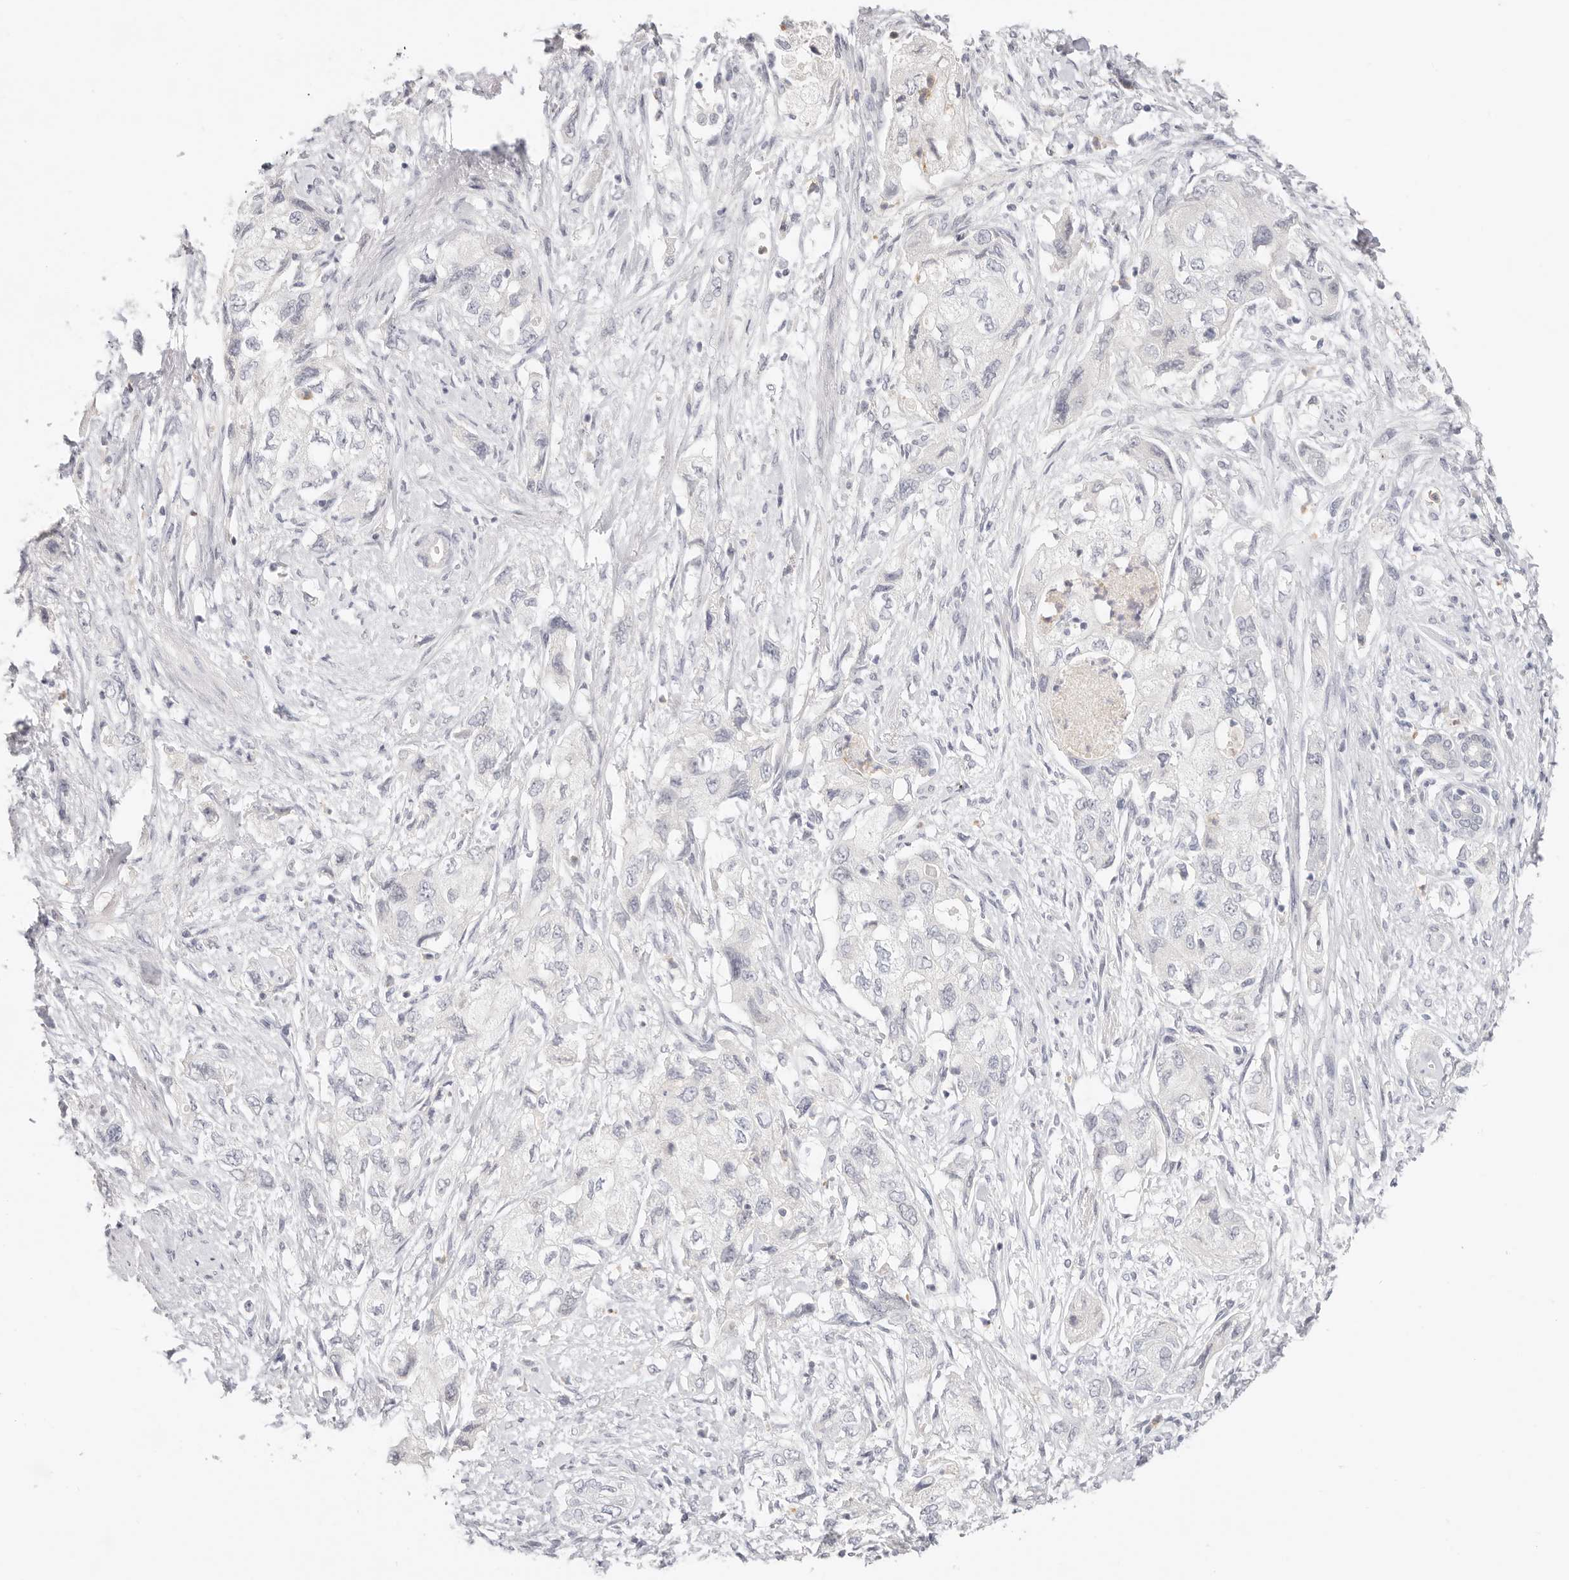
{"staining": {"intensity": "negative", "quantity": "none", "location": "none"}, "tissue": "pancreatic cancer", "cell_type": "Tumor cells", "image_type": "cancer", "snomed": [{"axis": "morphology", "description": "Adenocarcinoma, NOS"}, {"axis": "topography", "description": "Pancreas"}], "caption": "There is no significant expression in tumor cells of adenocarcinoma (pancreatic).", "gene": "ASCL1", "patient": {"sex": "female", "age": 73}}